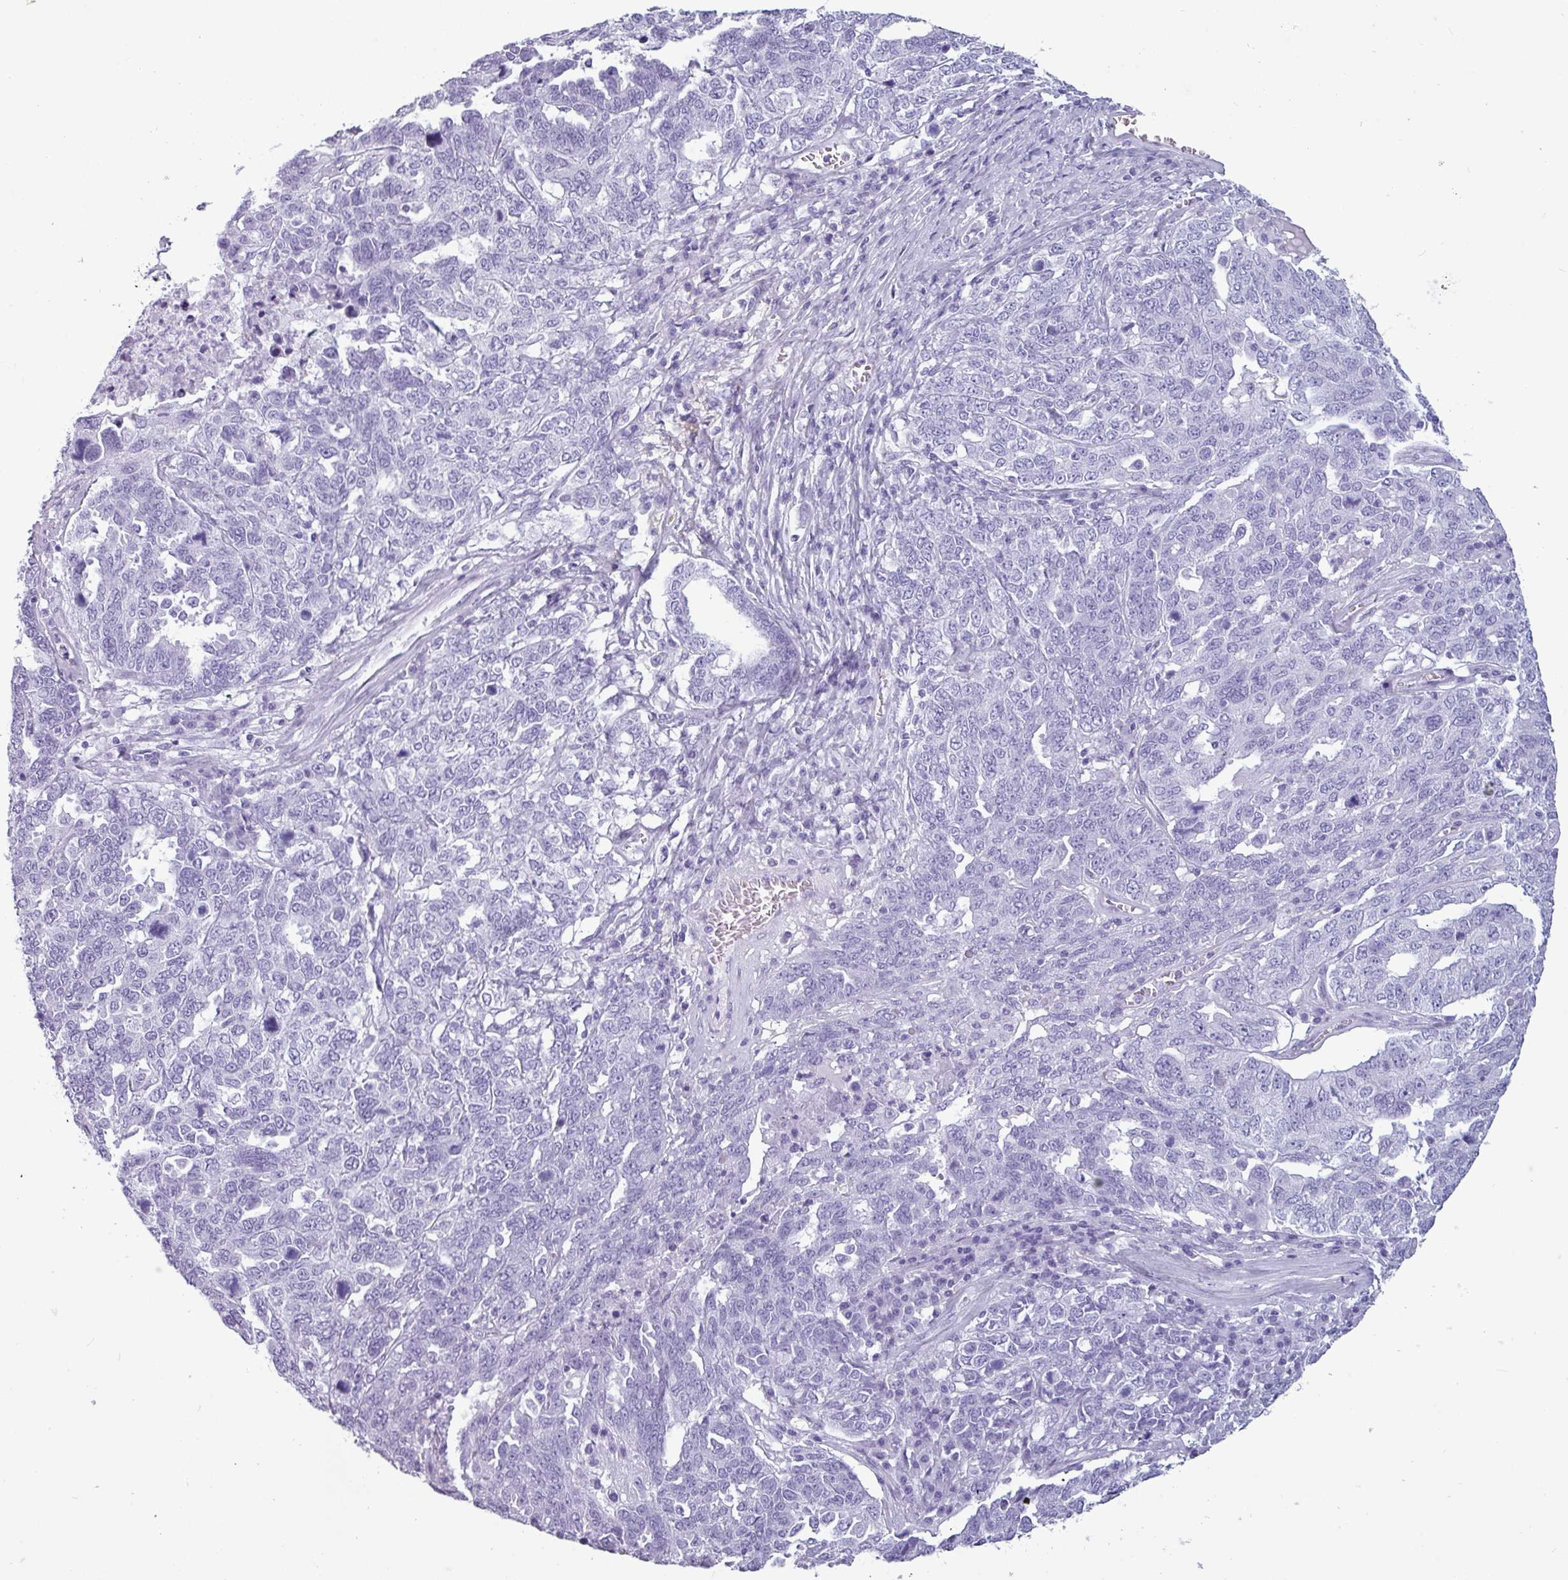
{"staining": {"intensity": "negative", "quantity": "none", "location": "none"}, "tissue": "ovarian cancer", "cell_type": "Tumor cells", "image_type": "cancer", "snomed": [{"axis": "morphology", "description": "Carcinoma, endometroid"}, {"axis": "topography", "description": "Ovary"}], "caption": "The immunohistochemistry histopathology image has no significant expression in tumor cells of ovarian cancer (endometroid carcinoma) tissue.", "gene": "CRYBB2", "patient": {"sex": "female", "age": 62}}